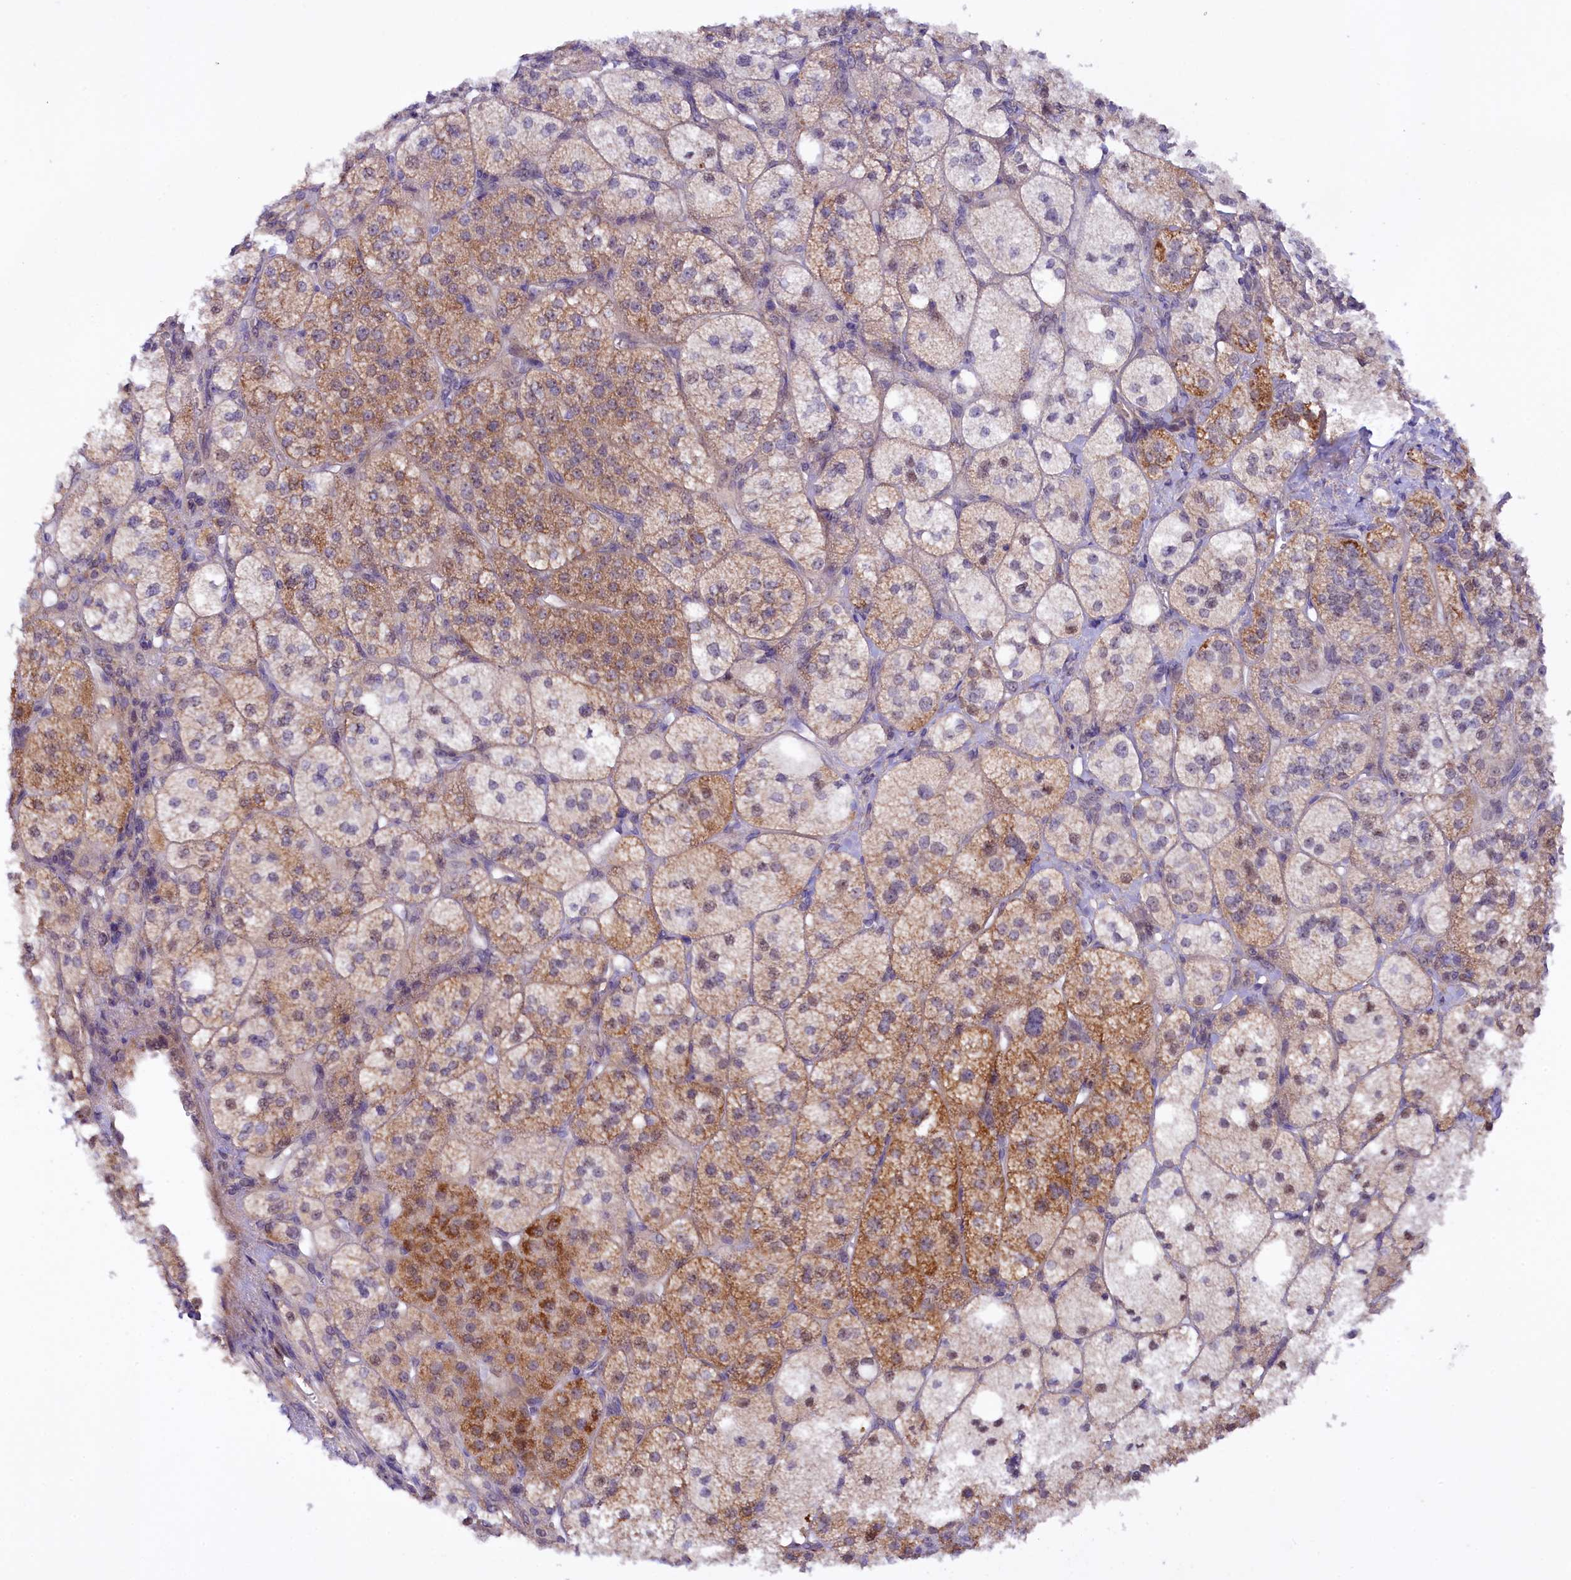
{"staining": {"intensity": "strong", "quantity": "25%-75%", "location": "cytoplasmic/membranous"}, "tissue": "adrenal gland", "cell_type": "Glandular cells", "image_type": "normal", "snomed": [{"axis": "morphology", "description": "Normal tissue, NOS"}, {"axis": "topography", "description": "Adrenal gland"}], "caption": "High-power microscopy captured an immunohistochemistry (IHC) micrograph of benign adrenal gland, revealing strong cytoplasmic/membranous expression in approximately 25%-75% of glandular cells. (DAB = brown stain, brightfield microscopy at high magnification).", "gene": "PHLDB1", "patient": {"sex": "male", "age": 61}}